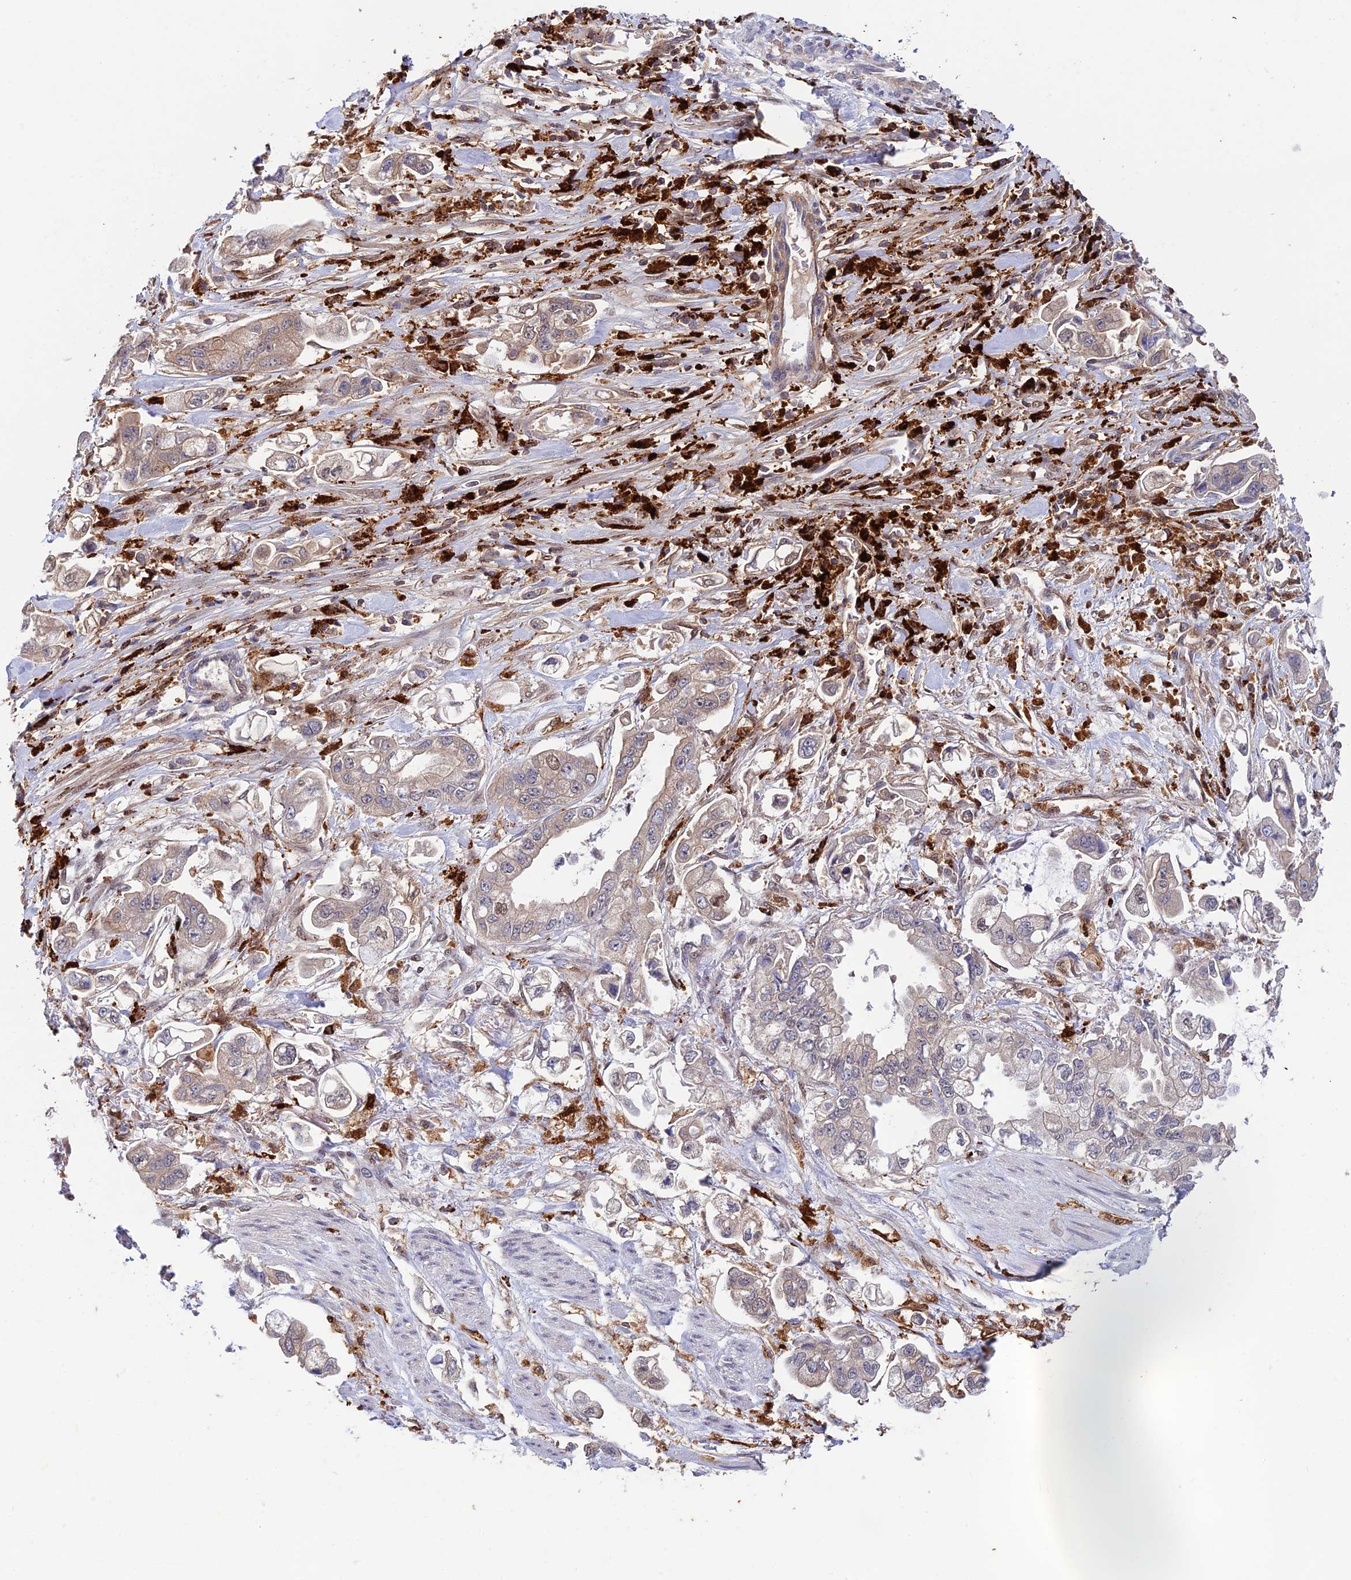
{"staining": {"intensity": "weak", "quantity": "<25%", "location": "cytoplasmic/membranous"}, "tissue": "stomach cancer", "cell_type": "Tumor cells", "image_type": "cancer", "snomed": [{"axis": "morphology", "description": "Adenocarcinoma, NOS"}, {"axis": "topography", "description": "Stomach"}], "caption": "Tumor cells show no significant protein expression in stomach cancer.", "gene": "HIC1", "patient": {"sex": "male", "age": 62}}